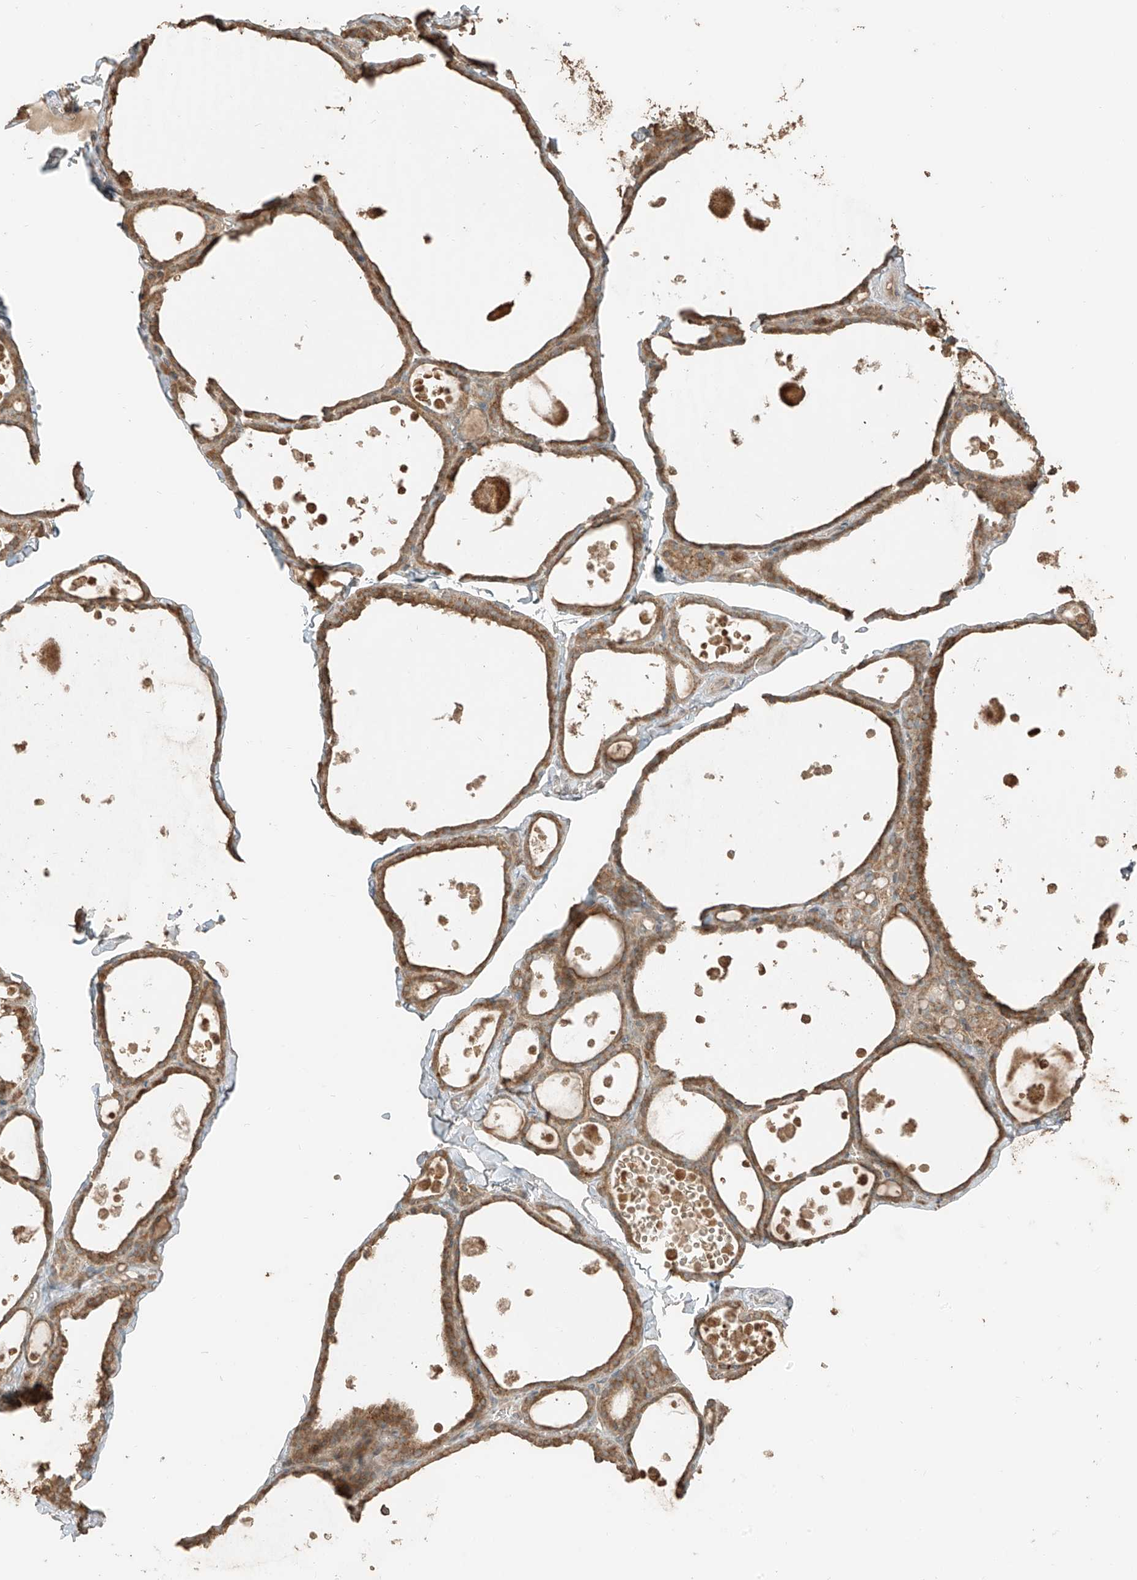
{"staining": {"intensity": "moderate", "quantity": ">75%", "location": "cytoplasmic/membranous"}, "tissue": "thyroid gland", "cell_type": "Glandular cells", "image_type": "normal", "snomed": [{"axis": "morphology", "description": "Normal tissue, NOS"}, {"axis": "topography", "description": "Thyroid gland"}], "caption": "Approximately >75% of glandular cells in unremarkable human thyroid gland demonstrate moderate cytoplasmic/membranous protein expression as visualized by brown immunohistochemical staining.", "gene": "RFTN2", "patient": {"sex": "male", "age": 56}}